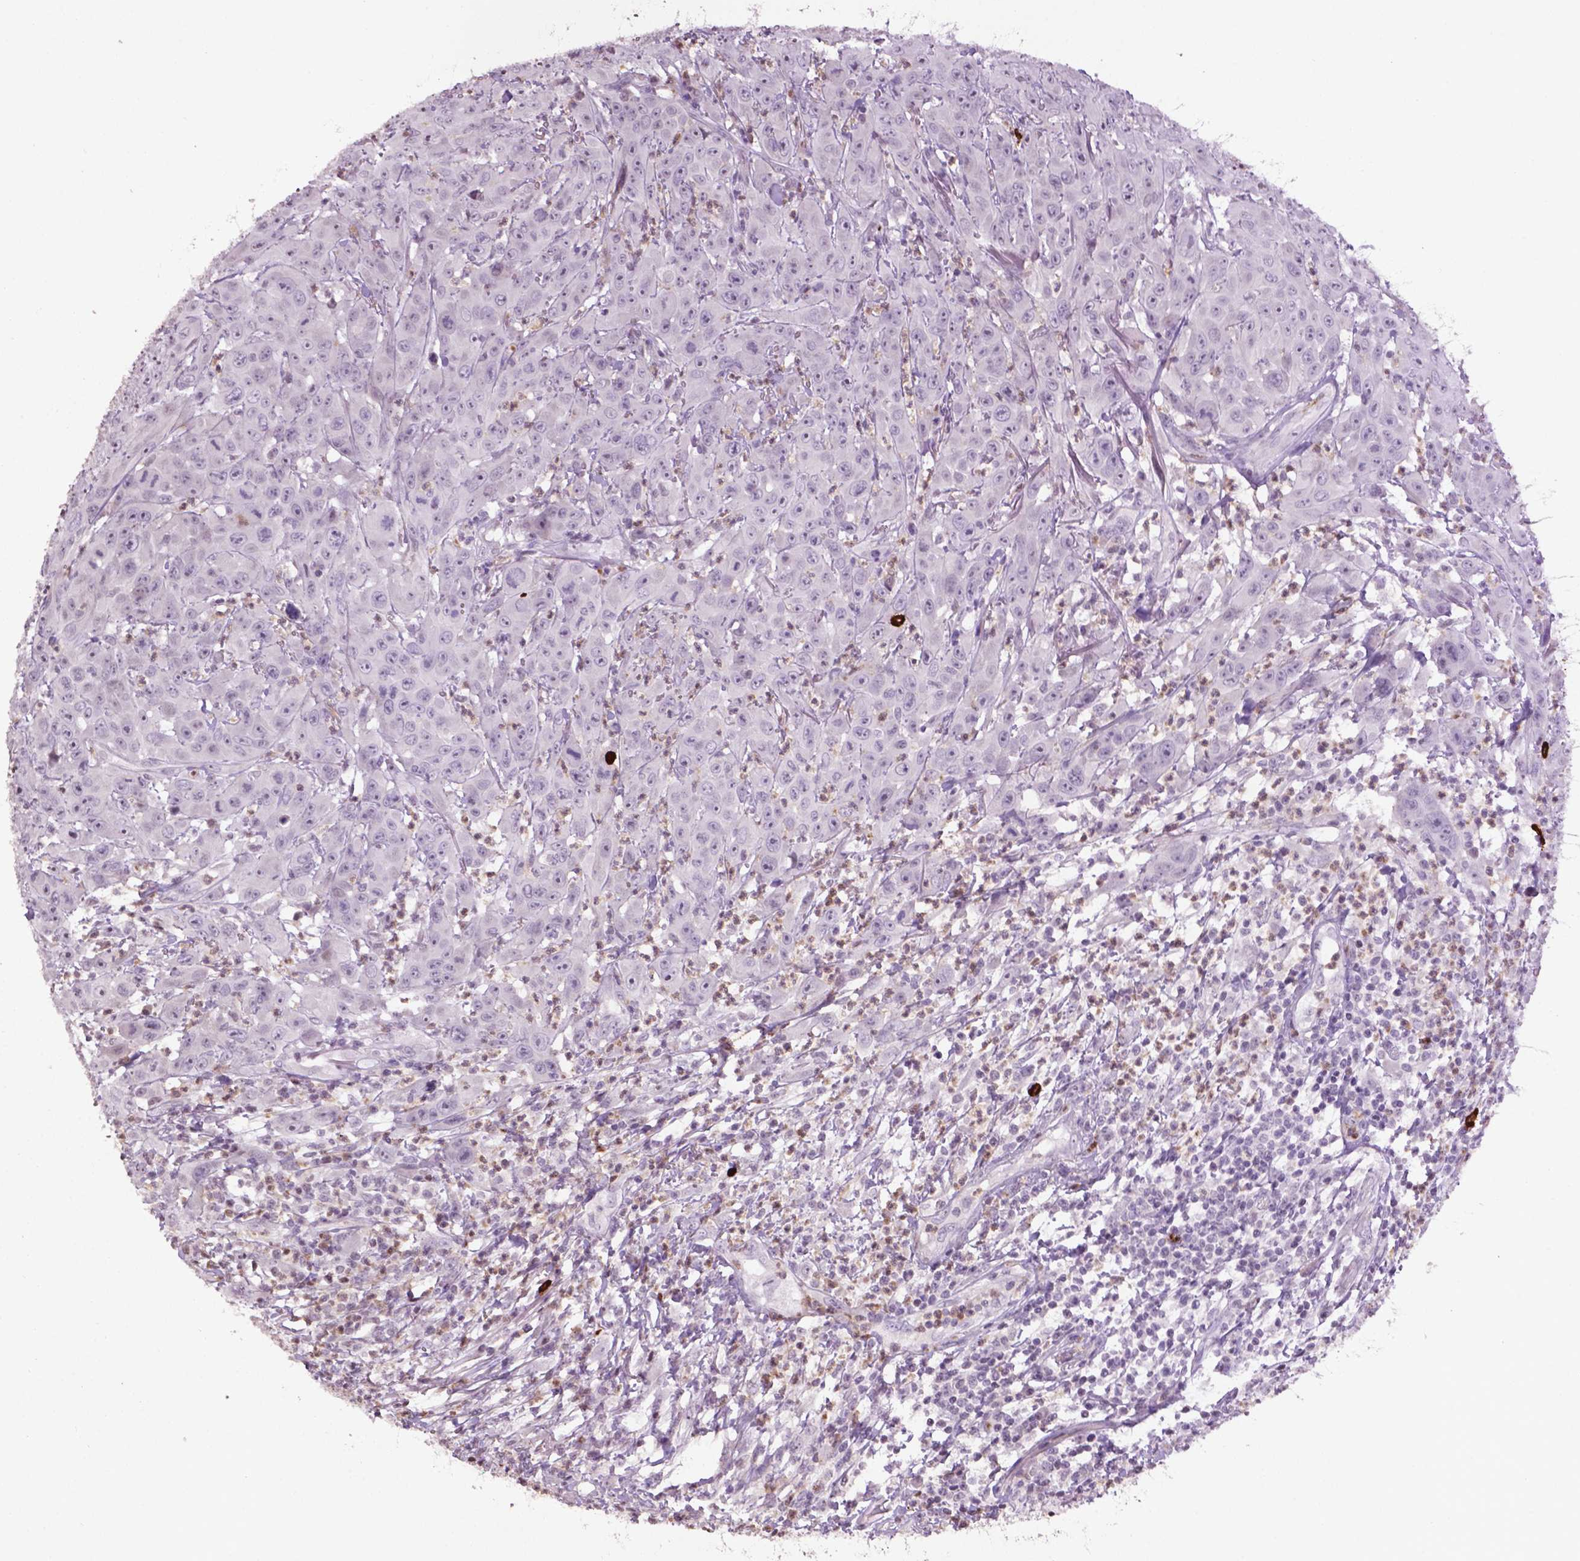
{"staining": {"intensity": "negative", "quantity": "none", "location": "none"}, "tissue": "head and neck cancer", "cell_type": "Tumor cells", "image_type": "cancer", "snomed": [{"axis": "morphology", "description": "Squamous cell carcinoma, NOS"}, {"axis": "topography", "description": "Skin"}, {"axis": "topography", "description": "Head-Neck"}], "caption": "Immunohistochemical staining of head and neck cancer (squamous cell carcinoma) reveals no significant staining in tumor cells.", "gene": "NTNG2", "patient": {"sex": "male", "age": 80}}